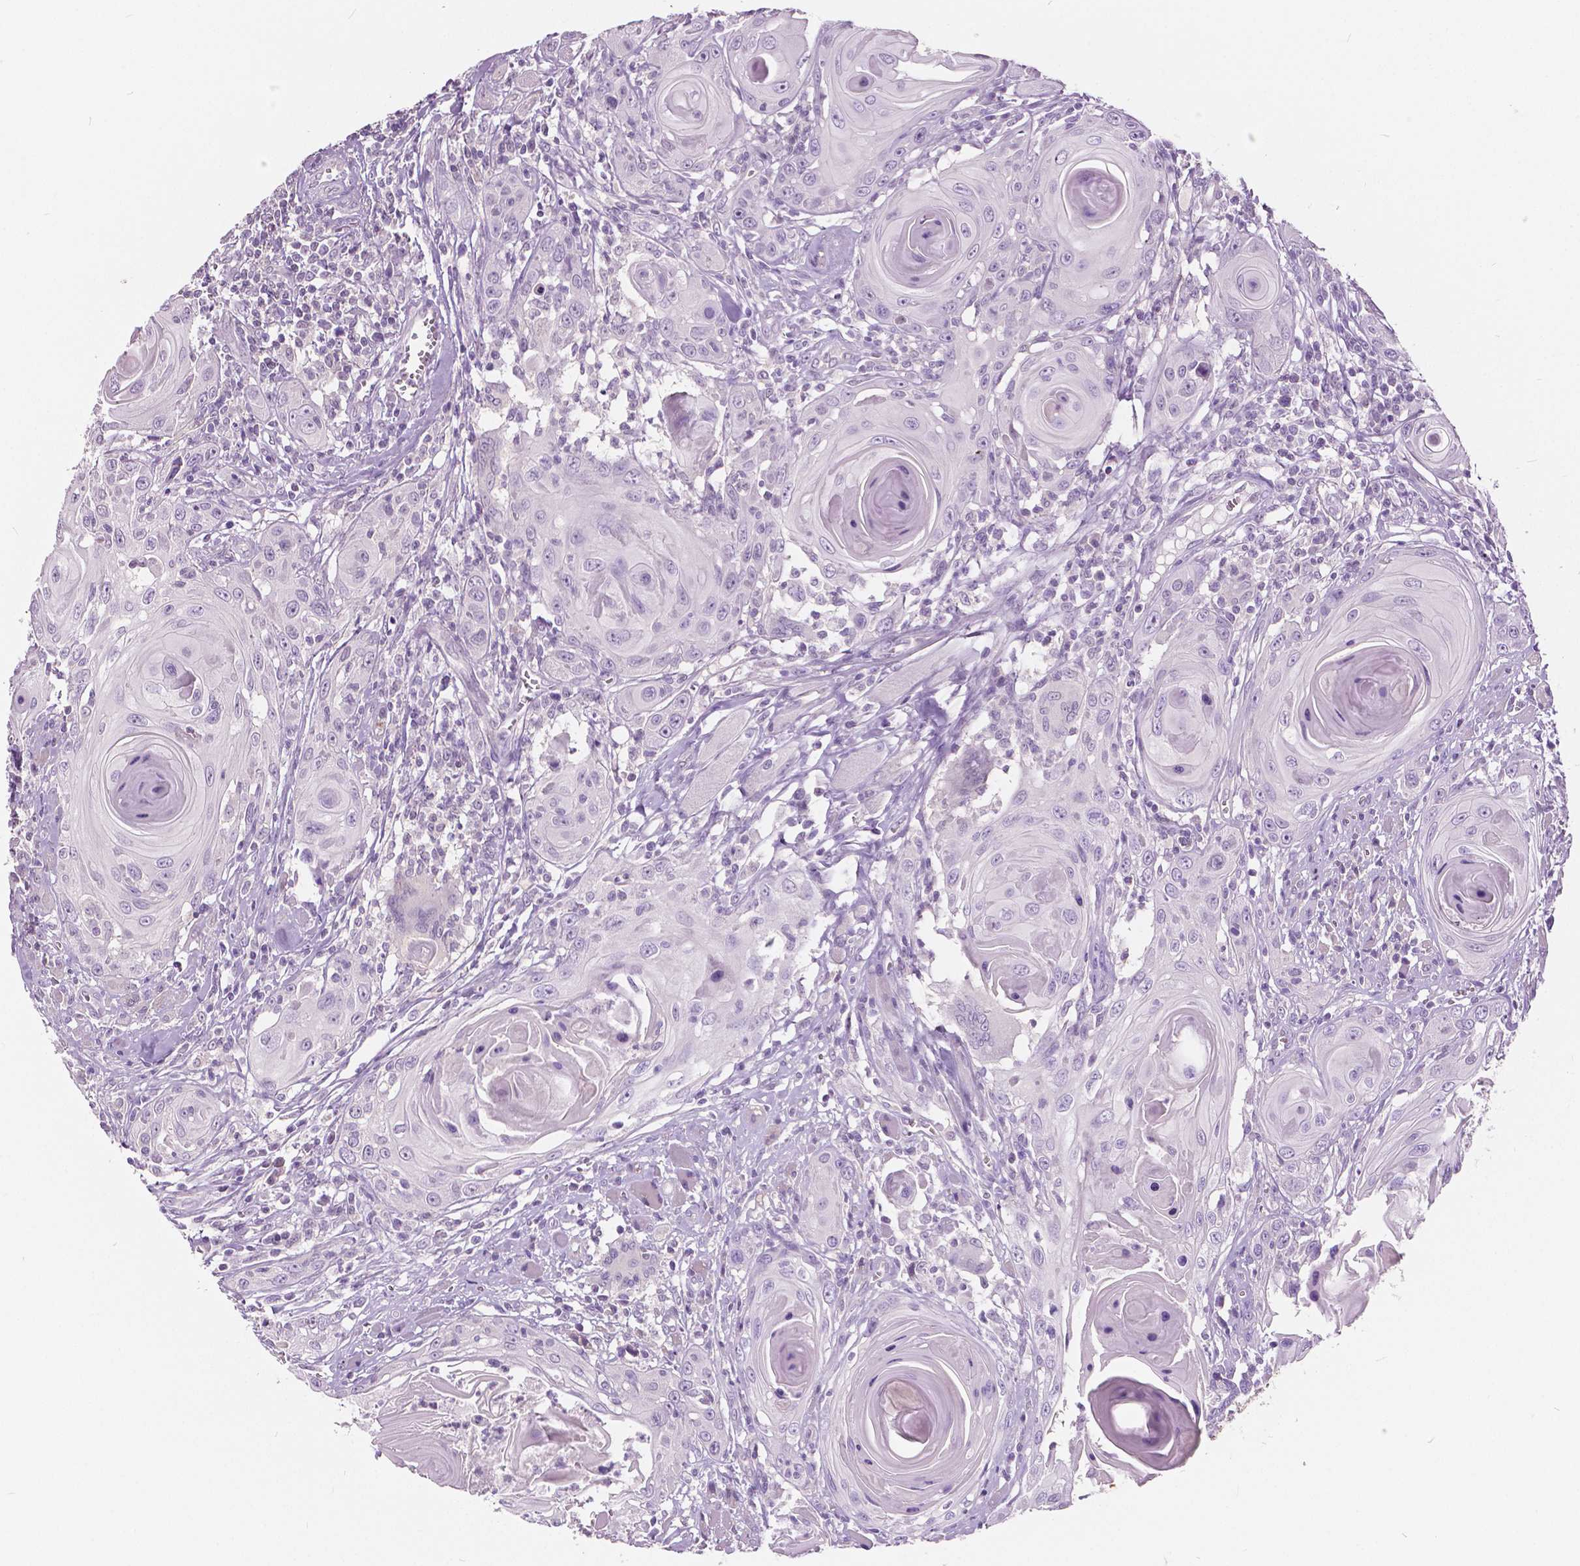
{"staining": {"intensity": "negative", "quantity": "none", "location": "none"}, "tissue": "head and neck cancer", "cell_type": "Tumor cells", "image_type": "cancer", "snomed": [{"axis": "morphology", "description": "Squamous cell carcinoma, NOS"}, {"axis": "topography", "description": "Head-Neck"}], "caption": "A histopathology image of human squamous cell carcinoma (head and neck) is negative for staining in tumor cells.", "gene": "TKFC", "patient": {"sex": "female", "age": 80}}